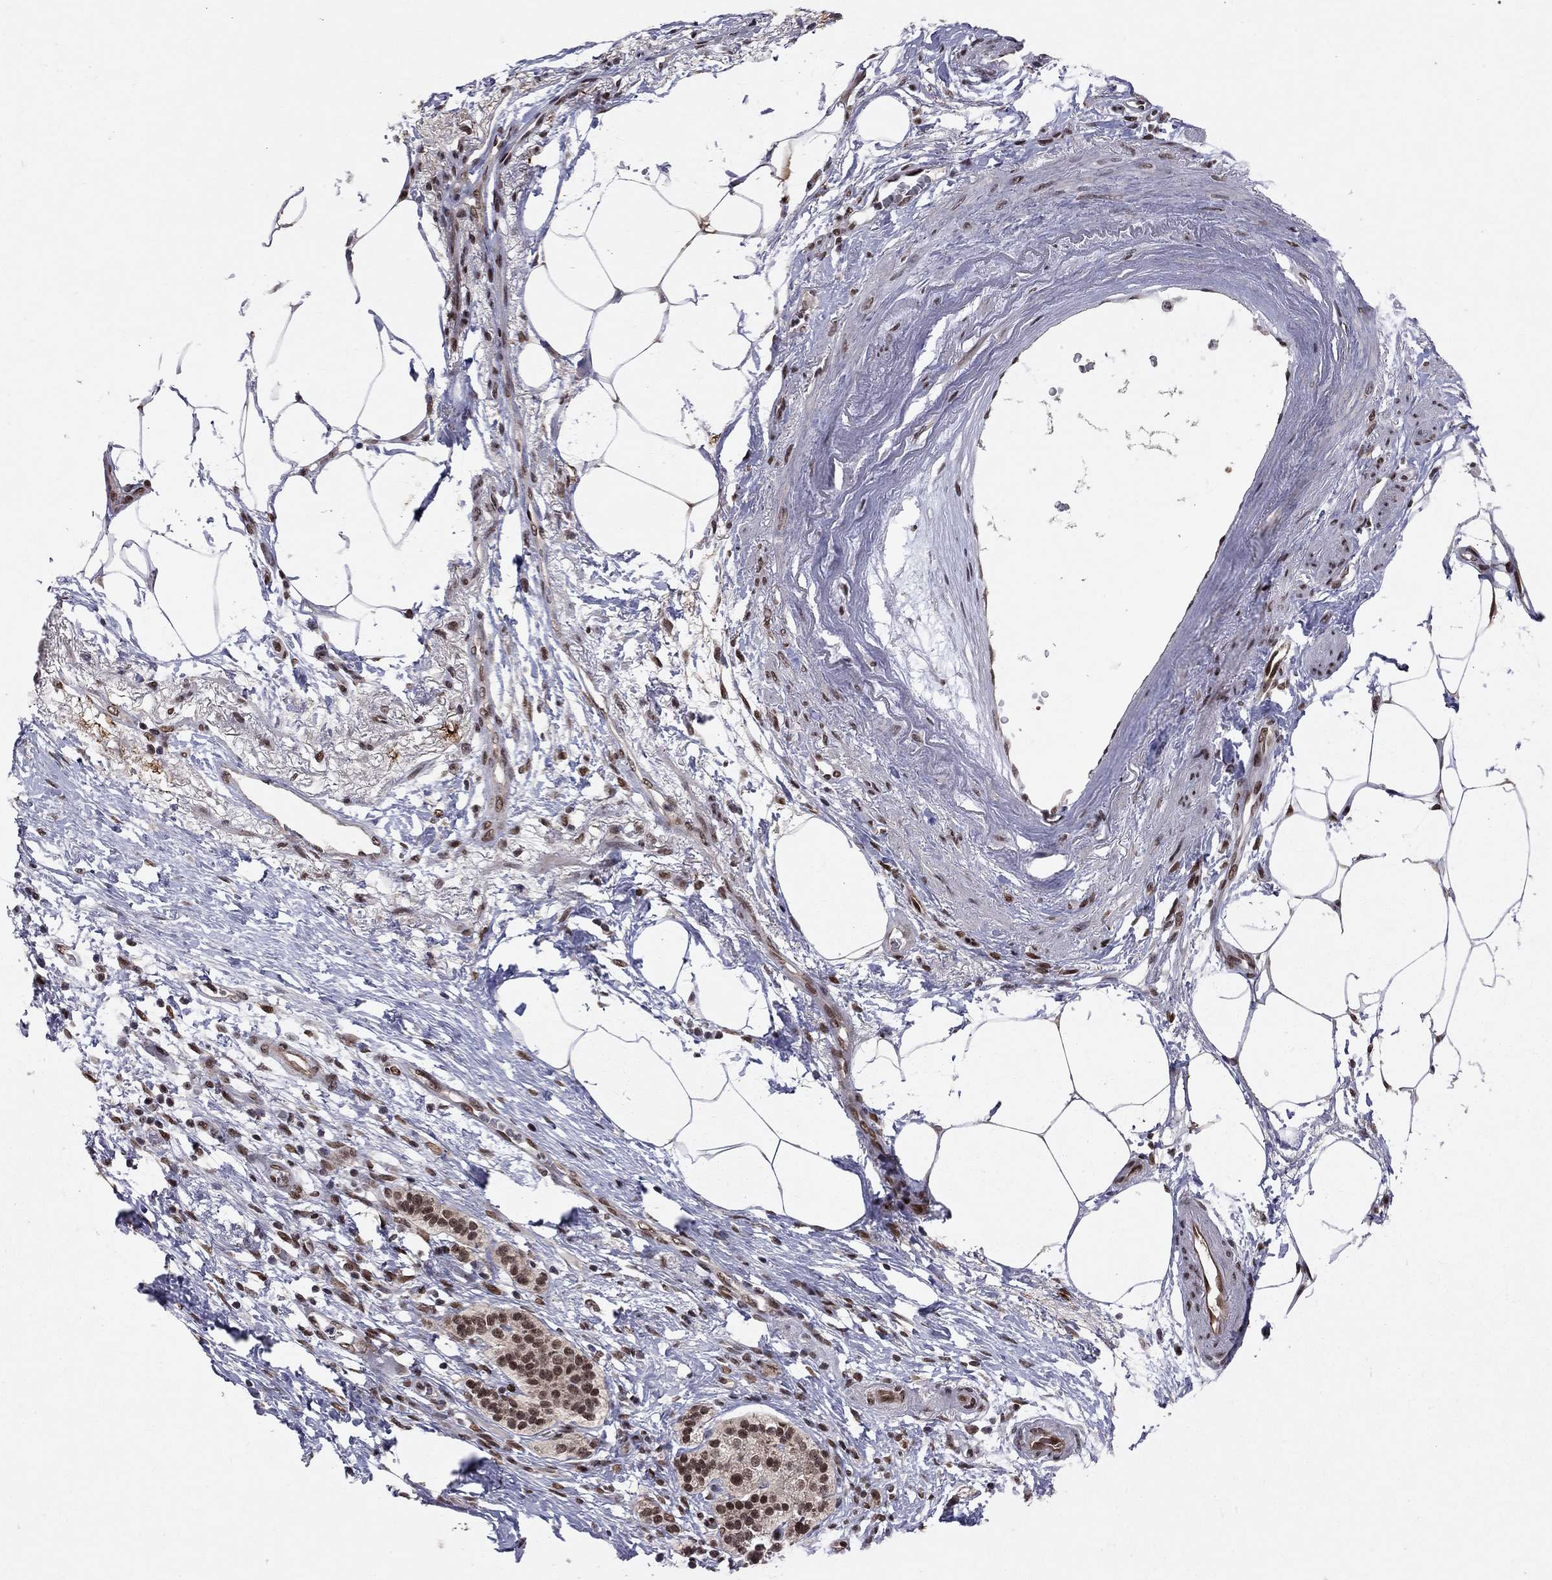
{"staining": {"intensity": "moderate", "quantity": "25%-75%", "location": "nuclear"}, "tissue": "pancreatic cancer", "cell_type": "Tumor cells", "image_type": "cancer", "snomed": [{"axis": "morphology", "description": "Adenocarcinoma, NOS"}, {"axis": "topography", "description": "Pancreas"}], "caption": "This is a histology image of IHC staining of pancreatic cancer, which shows moderate expression in the nuclear of tumor cells.", "gene": "SAP30L", "patient": {"sex": "female", "age": 72}}